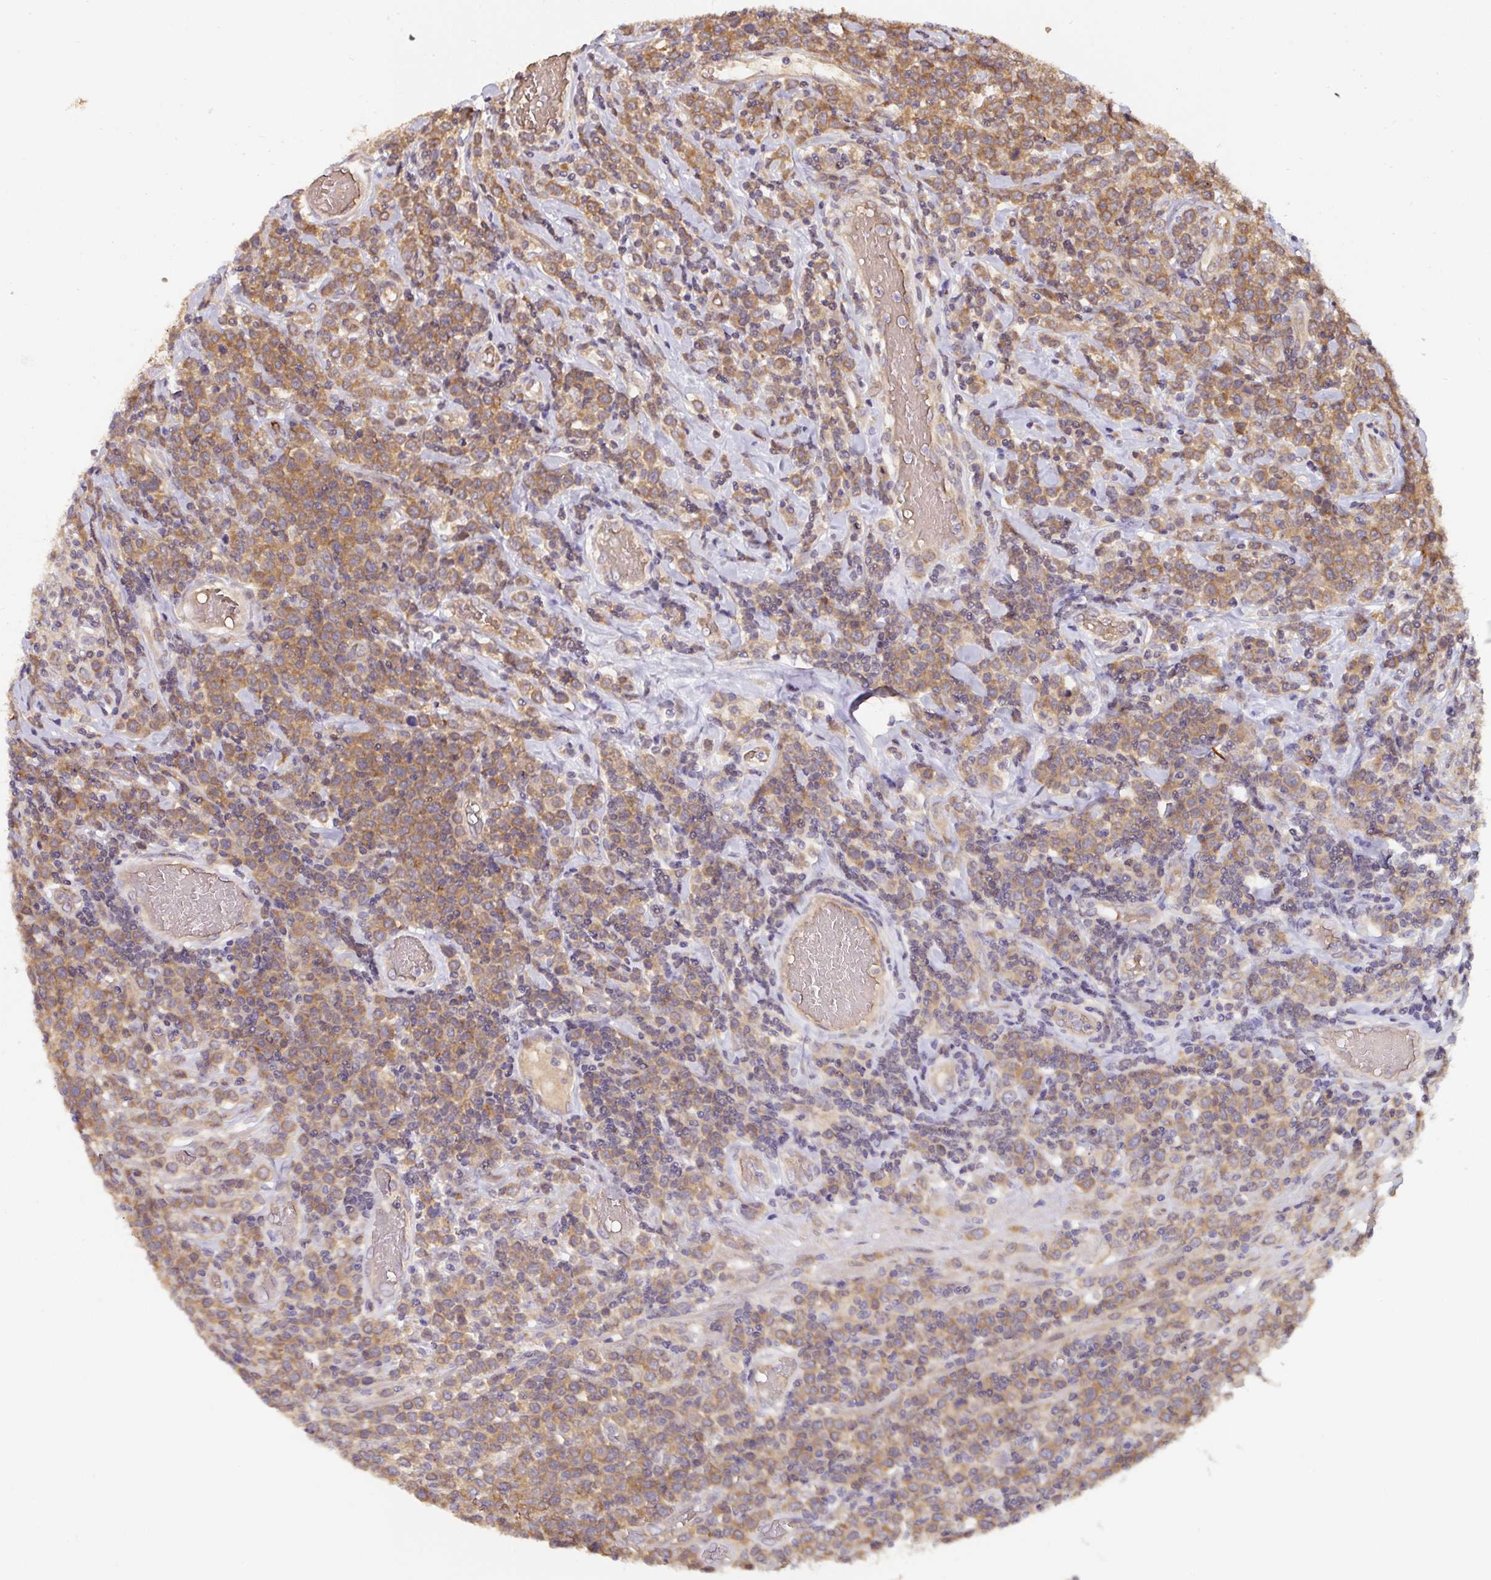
{"staining": {"intensity": "moderate", "quantity": ">75%", "location": "cytoplasmic/membranous"}, "tissue": "lymphoma", "cell_type": "Tumor cells", "image_type": "cancer", "snomed": [{"axis": "morphology", "description": "Malignant lymphoma, non-Hodgkin's type, High grade"}, {"axis": "topography", "description": "Soft tissue"}], "caption": "There is medium levels of moderate cytoplasmic/membranous positivity in tumor cells of high-grade malignant lymphoma, non-Hodgkin's type, as demonstrated by immunohistochemical staining (brown color).", "gene": "ST13", "patient": {"sex": "female", "age": 56}}